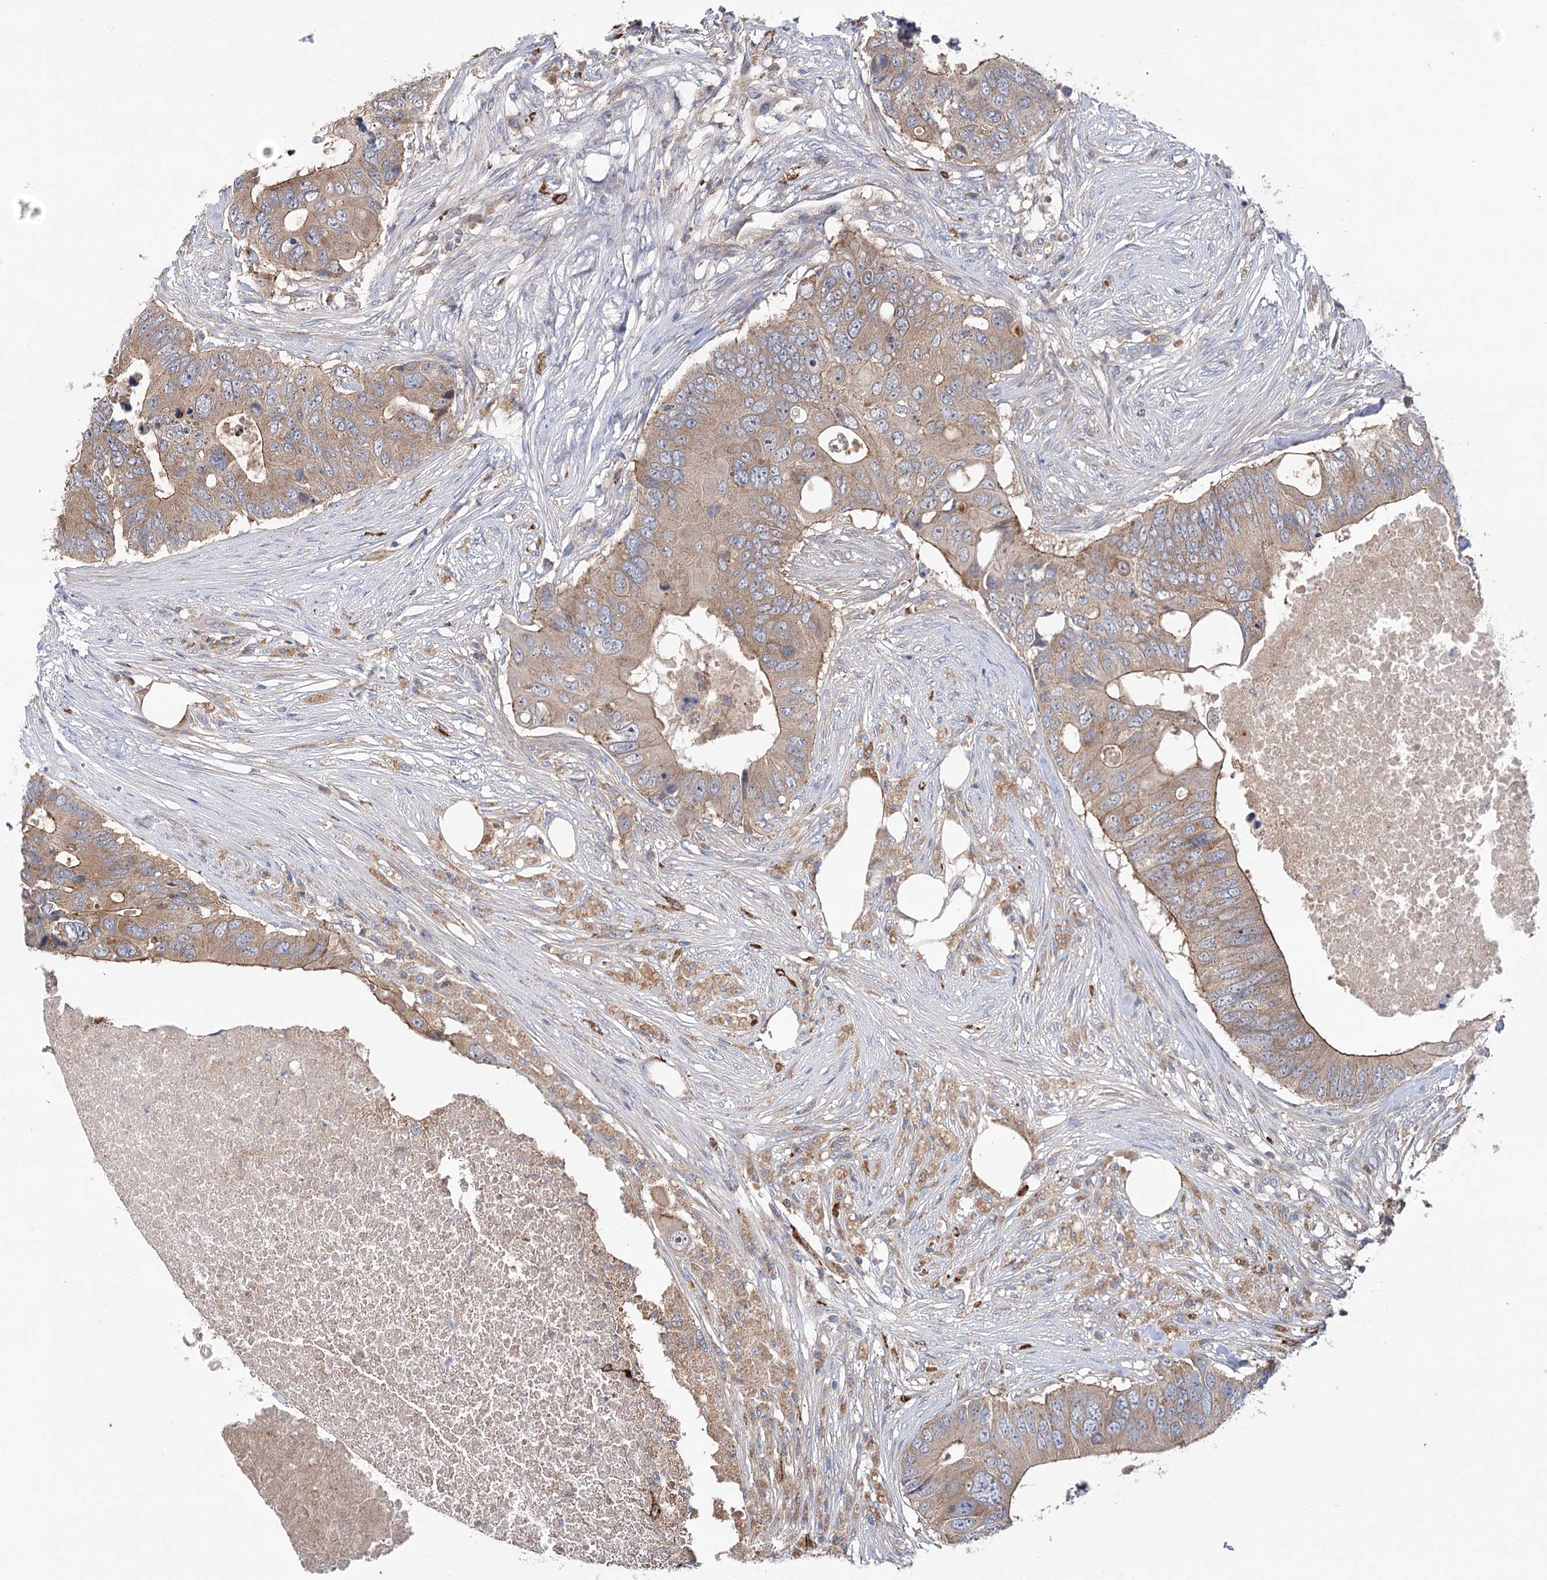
{"staining": {"intensity": "moderate", "quantity": ">75%", "location": "cytoplasmic/membranous"}, "tissue": "colorectal cancer", "cell_type": "Tumor cells", "image_type": "cancer", "snomed": [{"axis": "morphology", "description": "Adenocarcinoma, NOS"}, {"axis": "topography", "description": "Colon"}], "caption": "Immunohistochemistry (IHC) histopathology image of human colorectal cancer stained for a protein (brown), which exhibits medium levels of moderate cytoplasmic/membranous staining in approximately >75% of tumor cells.", "gene": "VPS37B", "patient": {"sex": "male", "age": 71}}